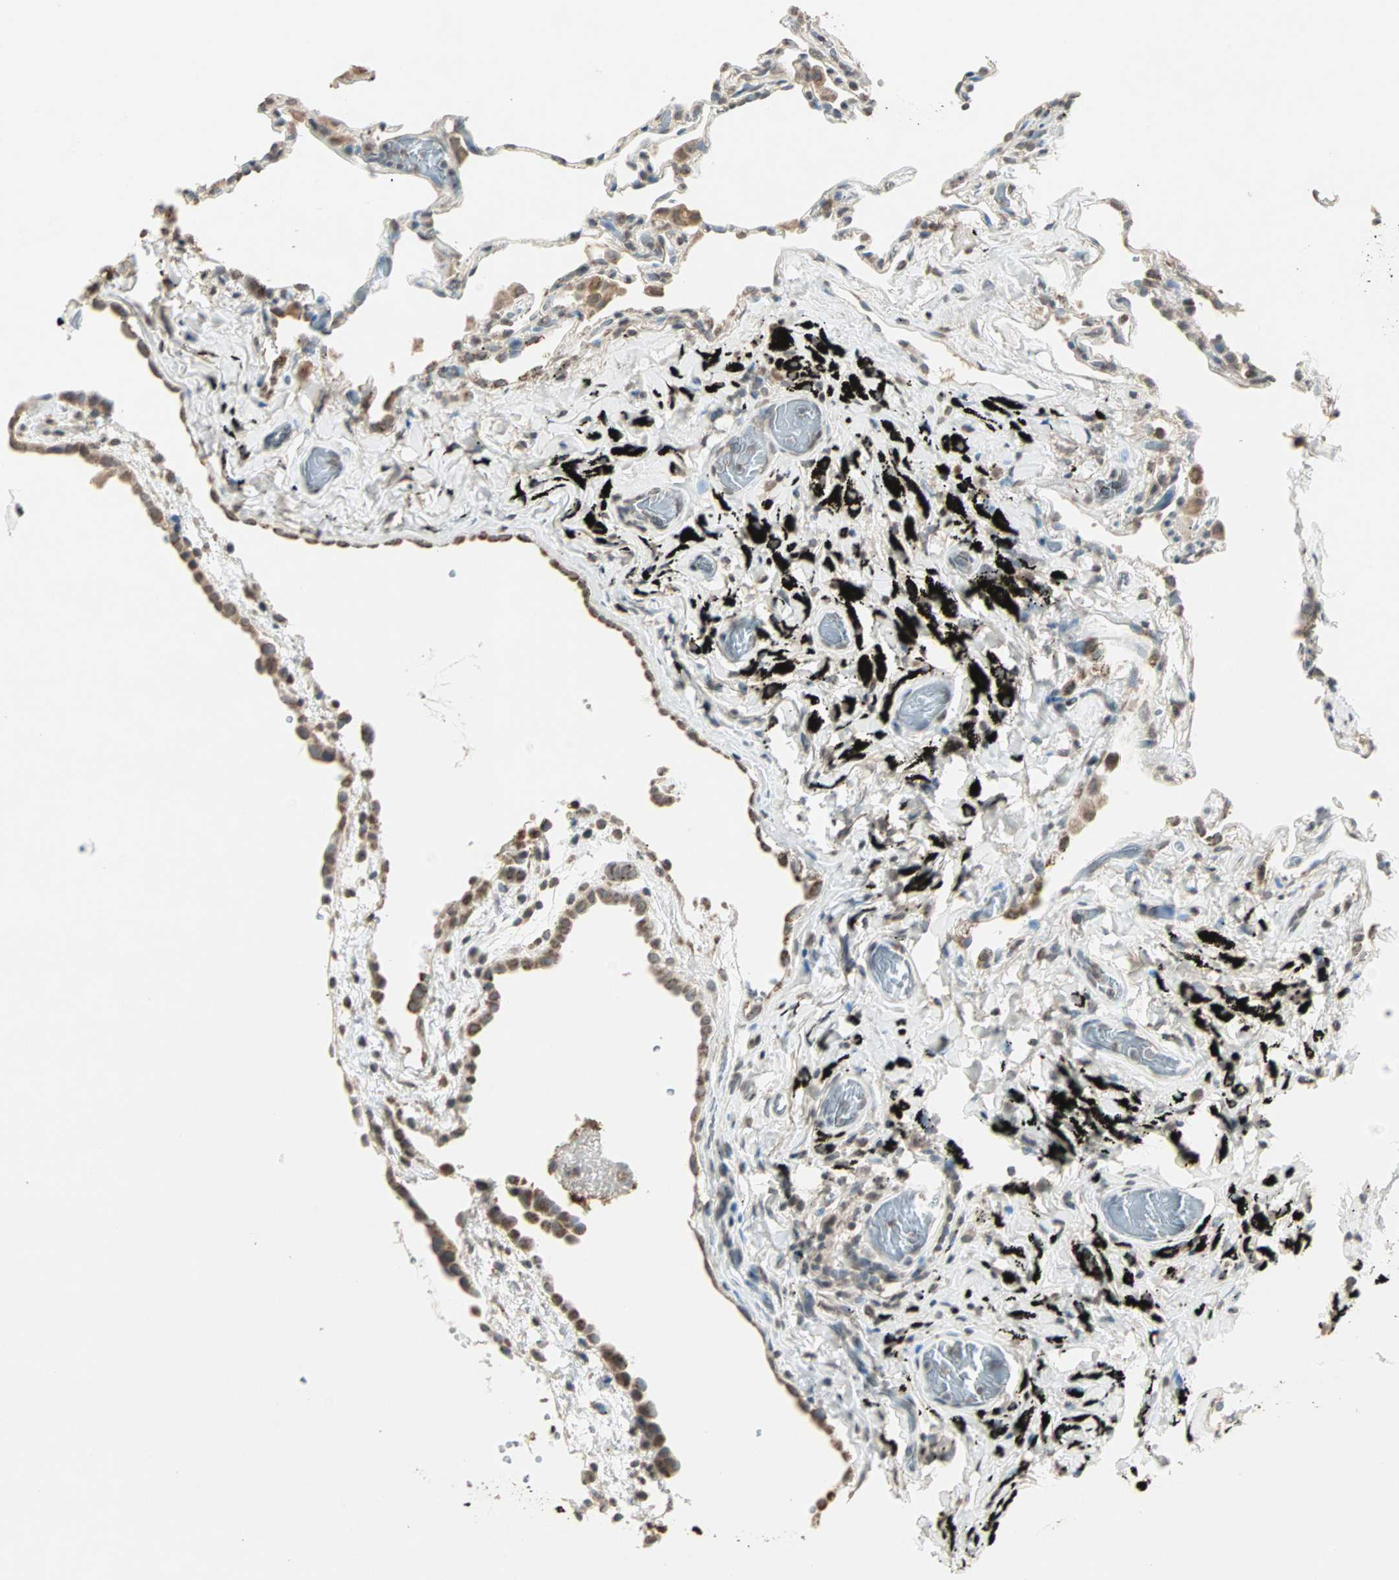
{"staining": {"intensity": "moderate", "quantity": "<25%", "location": "cytoplasmic/membranous,nuclear"}, "tissue": "lung", "cell_type": "Alveolar cells", "image_type": "normal", "snomed": [{"axis": "morphology", "description": "Normal tissue, NOS"}, {"axis": "topography", "description": "Lung"}], "caption": "Immunohistochemistry (IHC) of benign lung exhibits low levels of moderate cytoplasmic/membranous,nuclear expression in approximately <25% of alveolar cells.", "gene": "PRELID1", "patient": {"sex": "male", "age": 59}}